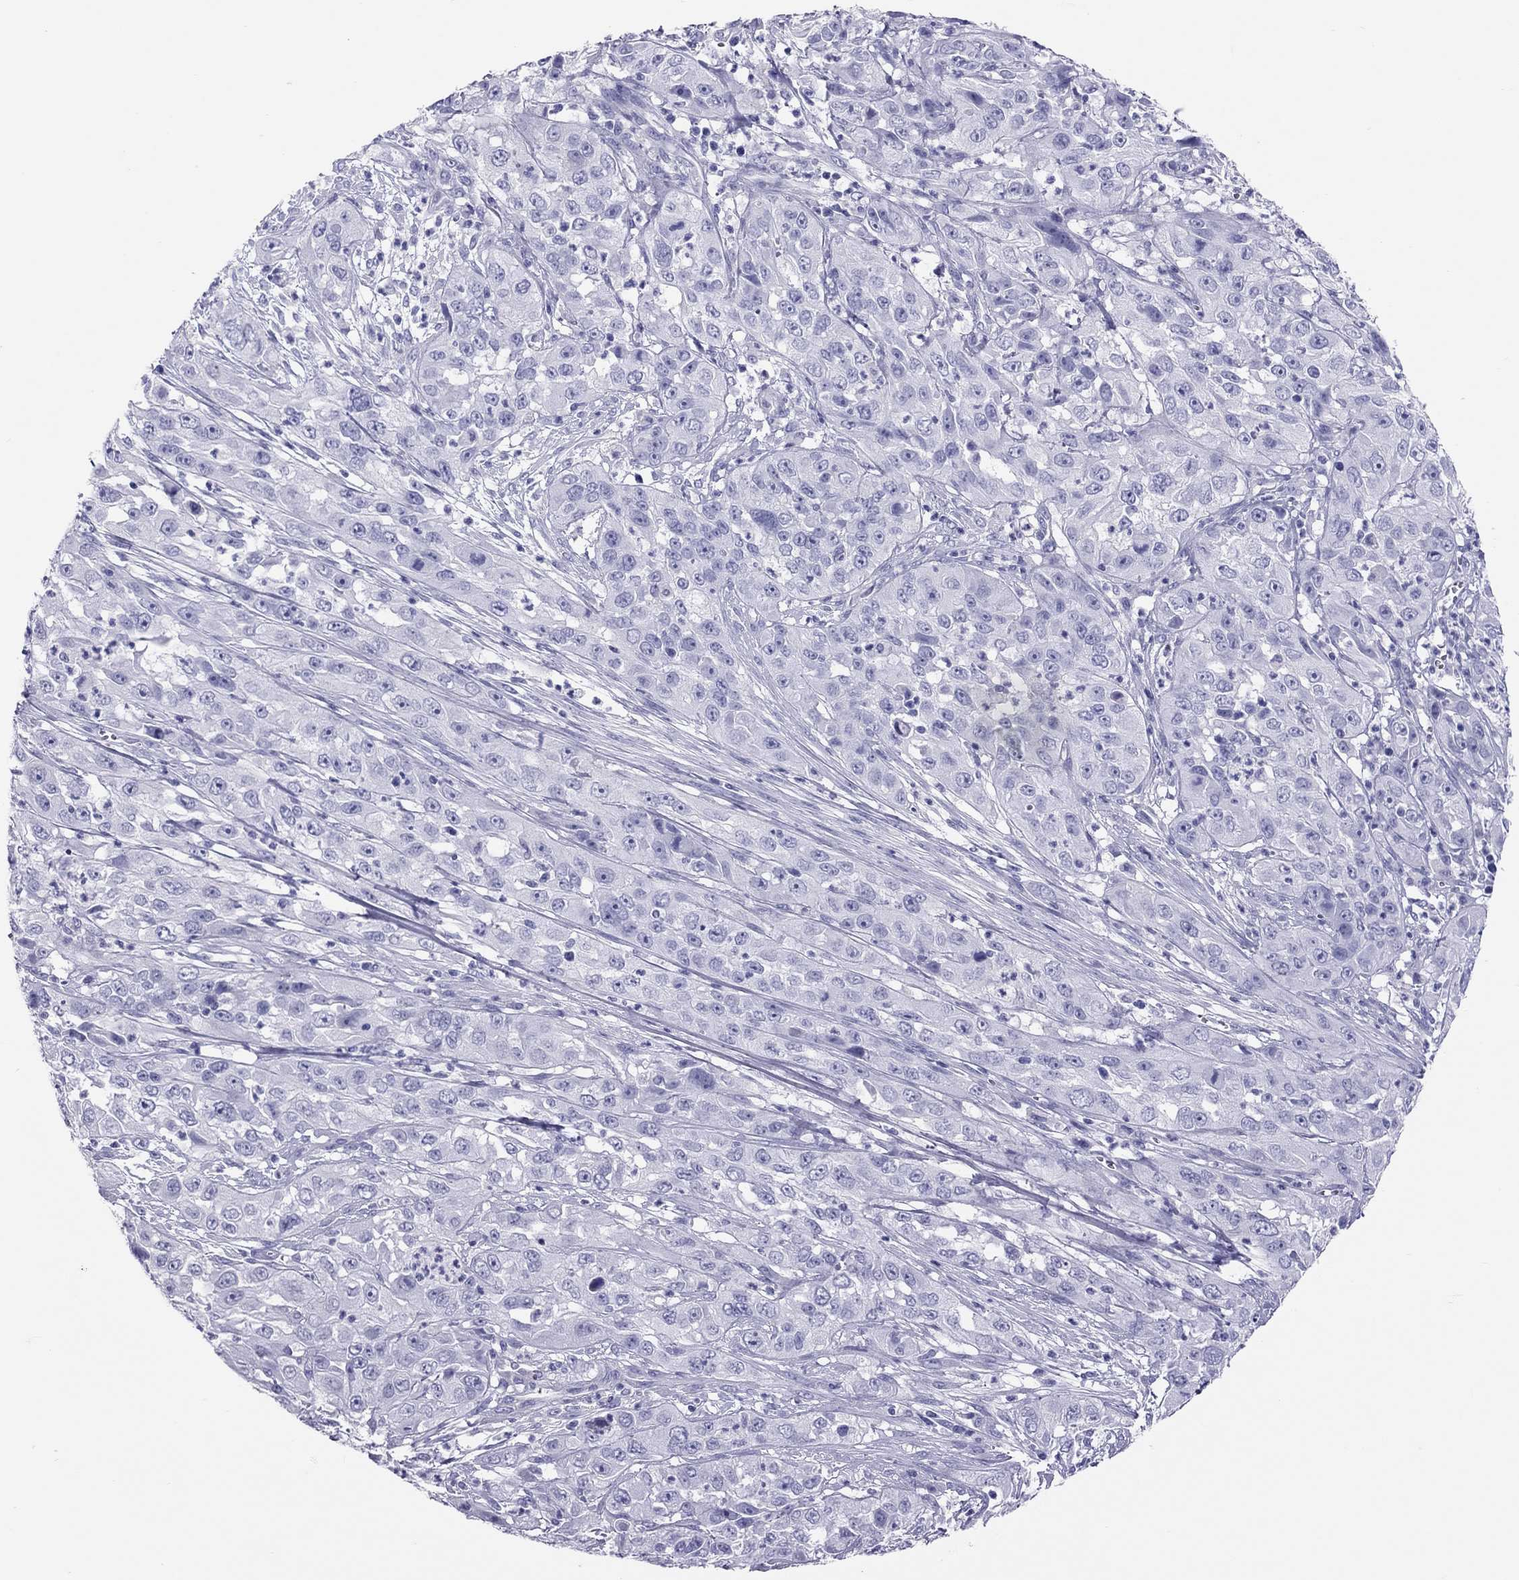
{"staining": {"intensity": "negative", "quantity": "none", "location": "none"}, "tissue": "cervical cancer", "cell_type": "Tumor cells", "image_type": "cancer", "snomed": [{"axis": "morphology", "description": "Squamous cell carcinoma, NOS"}, {"axis": "topography", "description": "Cervix"}], "caption": "This is a image of immunohistochemistry (IHC) staining of cervical squamous cell carcinoma, which shows no expression in tumor cells. (DAB immunohistochemistry (IHC) with hematoxylin counter stain).", "gene": "PSMB11", "patient": {"sex": "female", "age": 32}}